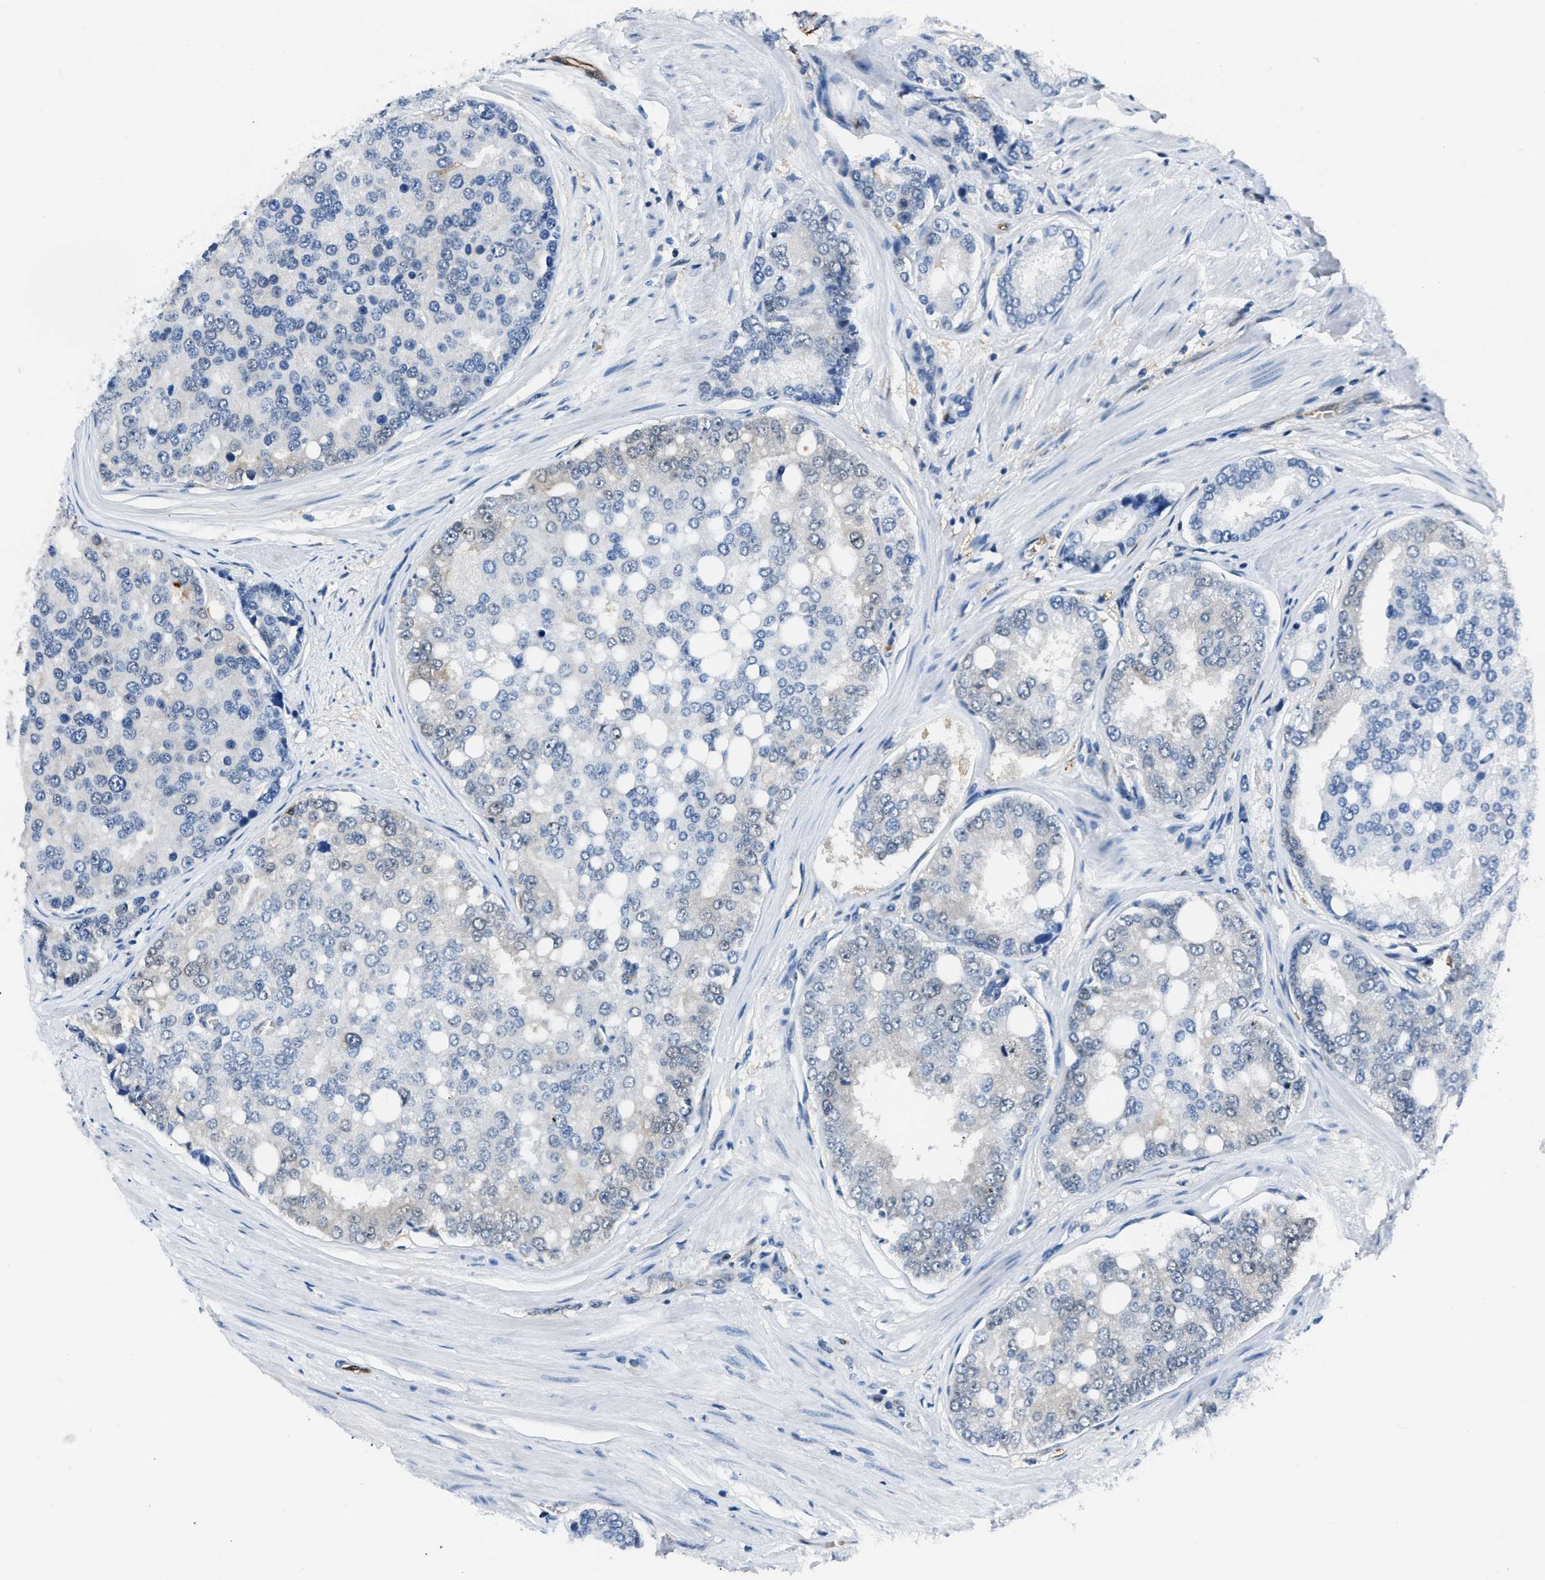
{"staining": {"intensity": "negative", "quantity": "none", "location": "none"}, "tissue": "prostate cancer", "cell_type": "Tumor cells", "image_type": "cancer", "snomed": [{"axis": "morphology", "description": "Adenocarcinoma, High grade"}, {"axis": "topography", "description": "Prostate"}], "caption": "DAB (3,3'-diaminobenzidine) immunohistochemical staining of prostate high-grade adenocarcinoma demonstrates no significant expression in tumor cells.", "gene": "PPA1", "patient": {"sex": "male", "age": 50}}